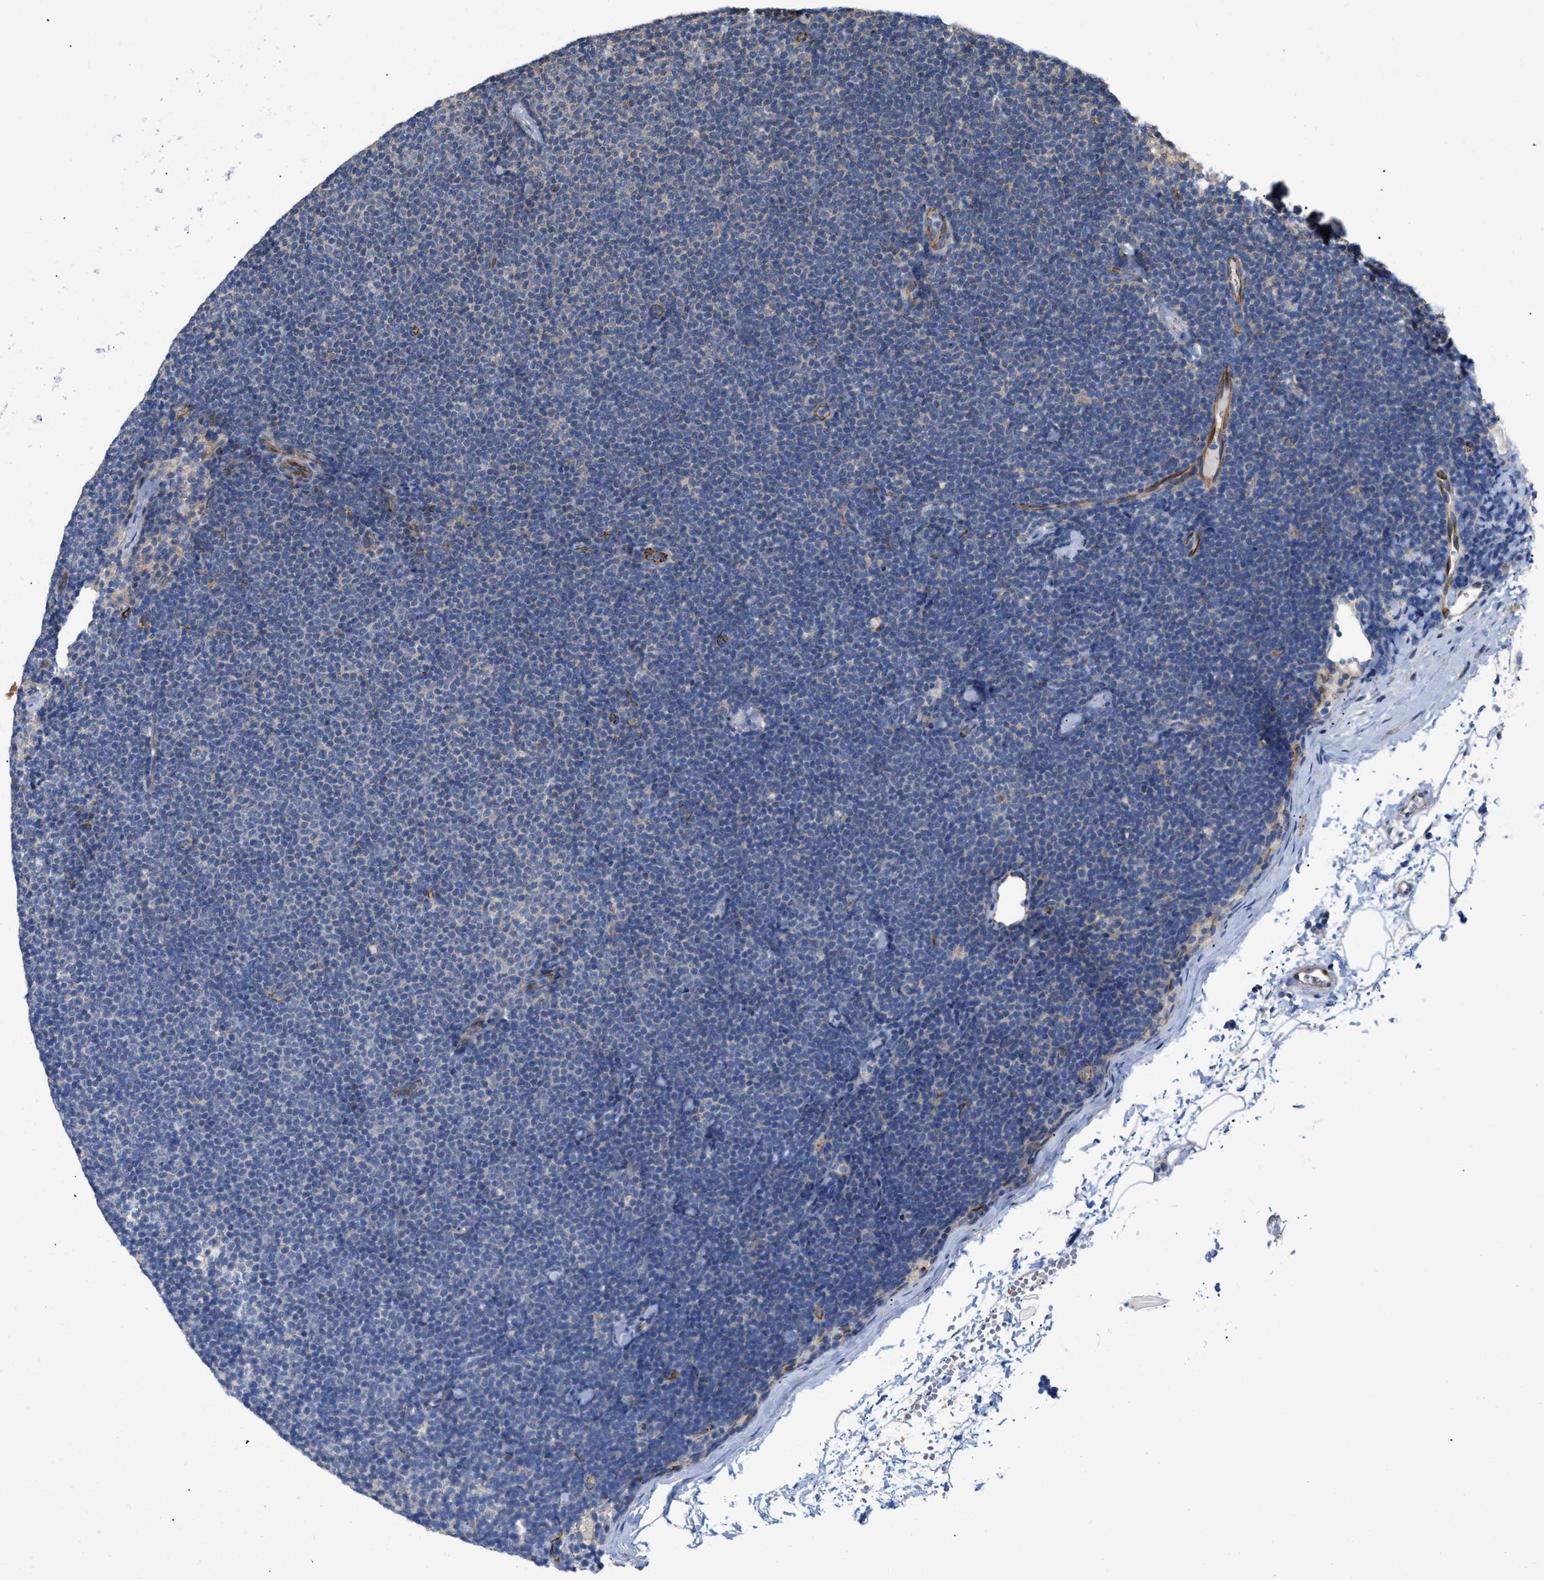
{"staining": {"intensity": "negative", "quantity": "none", "location": "none"}, "tissue": "lymphoma", "cell_type": "Tumor cells", "image_type": "cancer", "snomed": [{"axis": "morphology", "description": "Malignant lymphoma, non-Hodgkin's type, Low grade"}, {"axis": "topography", "description": "Lymph node"}], "caption": "Immunohistochemistry histopathology image of human lymphoma stained for a protein (brown), which reveals no positivity in tumor cells.", "gene": "TMEM131", "patient": {"sex": "female", "age": 53}}